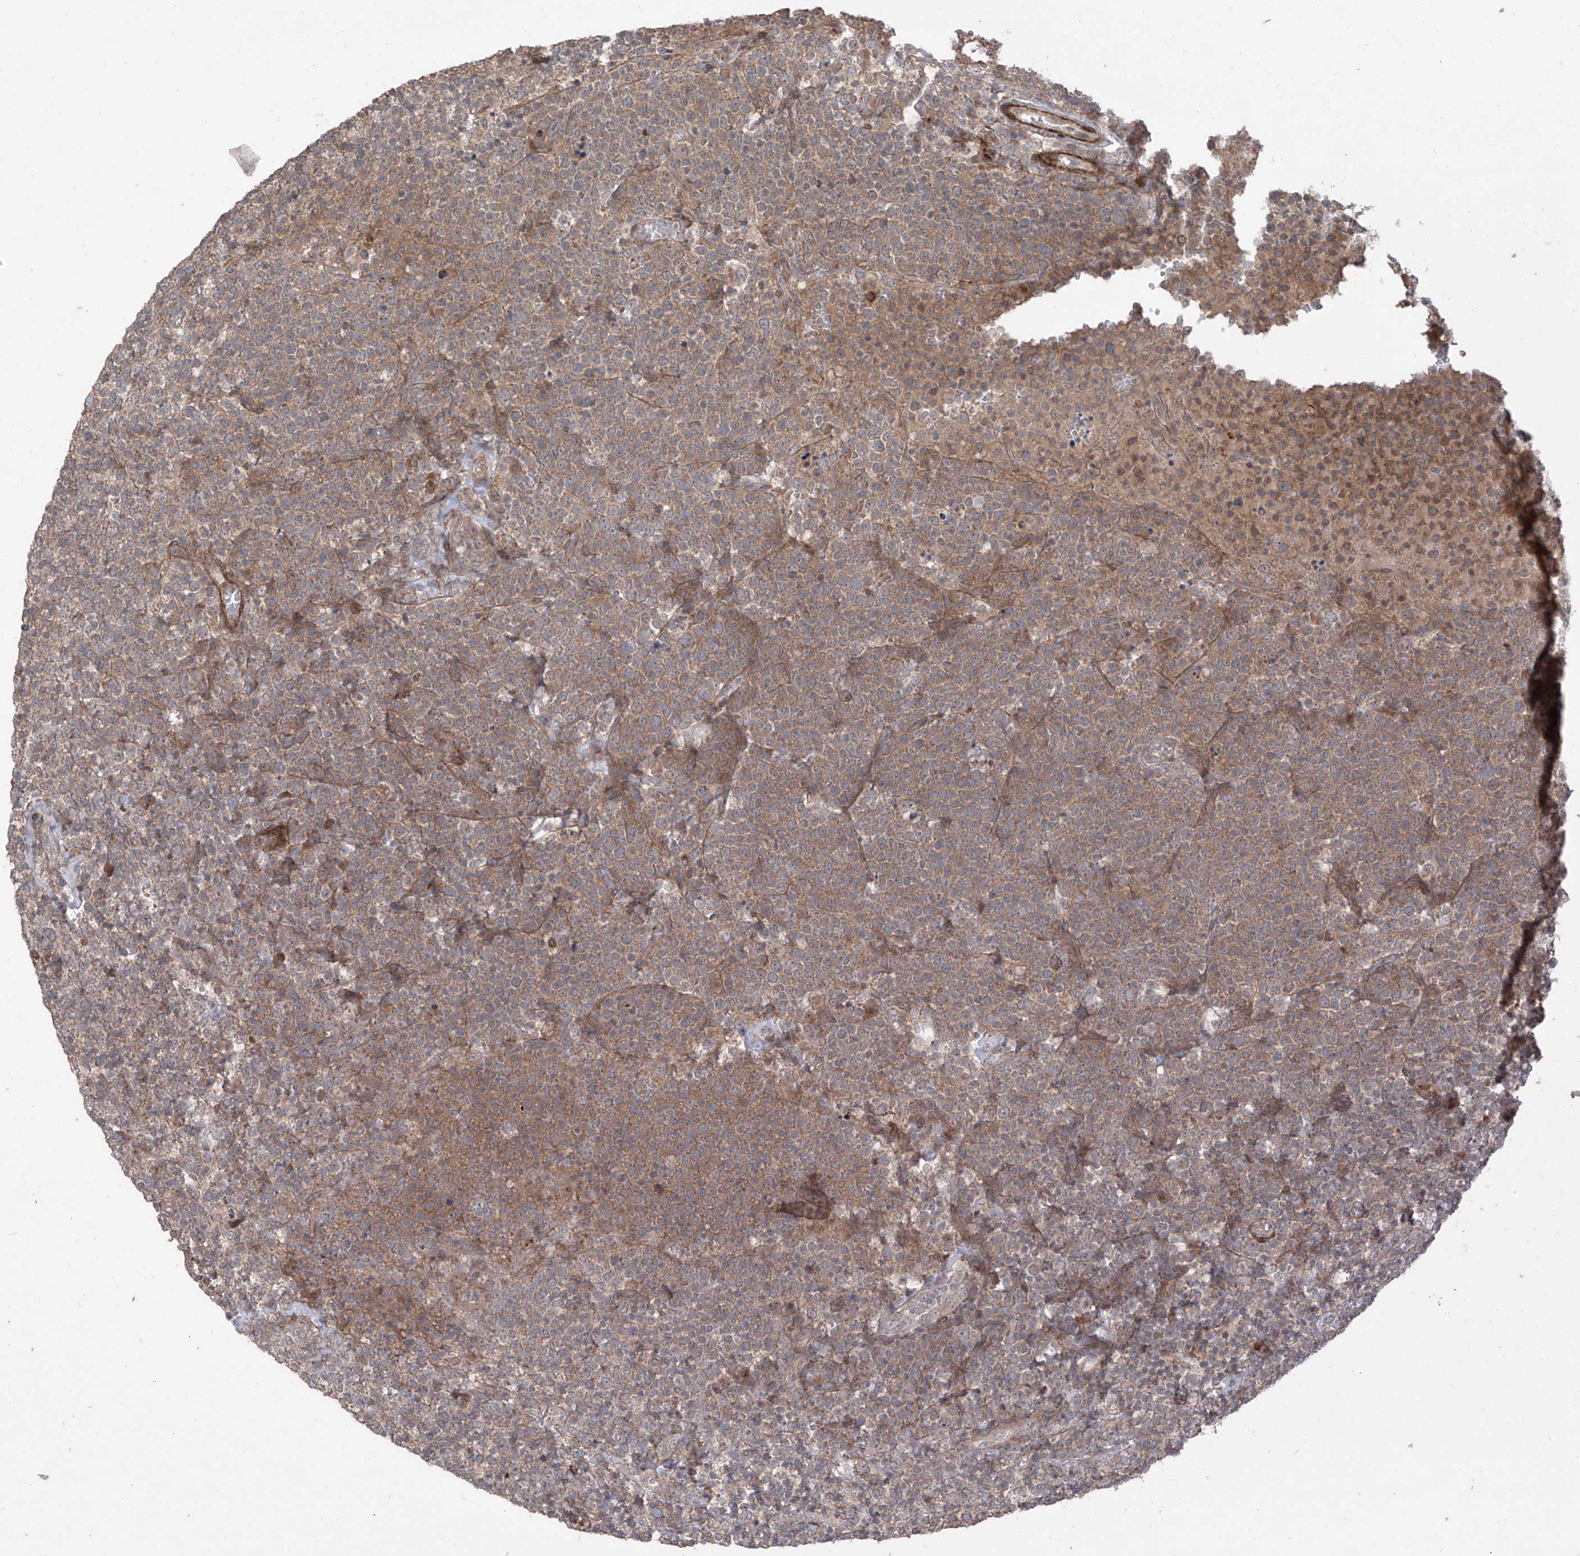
{"staining": {"intensity": "moderate", "quantity": ">75%", "location": "cytoplasmic/membranous"}, "tissue": "lymphoma", "cell_type": "Tumor cells", "image_type": "cancer", "snomed": [{"axis": "morphology", "description": "Malignant lymphoma, non-Hodgkin's type, High grade"}, {"axis": "topography", "description": "Lymph node"}], "caption": "The micrograph reveals staining of high-grade malignant lymphoma, non-Hodgkin's type, revealing moderate cytoplasmic/membranous protein staining (brown color) within tumor cells.", "gene": "LRRC74A", "patient": {"sex": "male", "age": 61}}